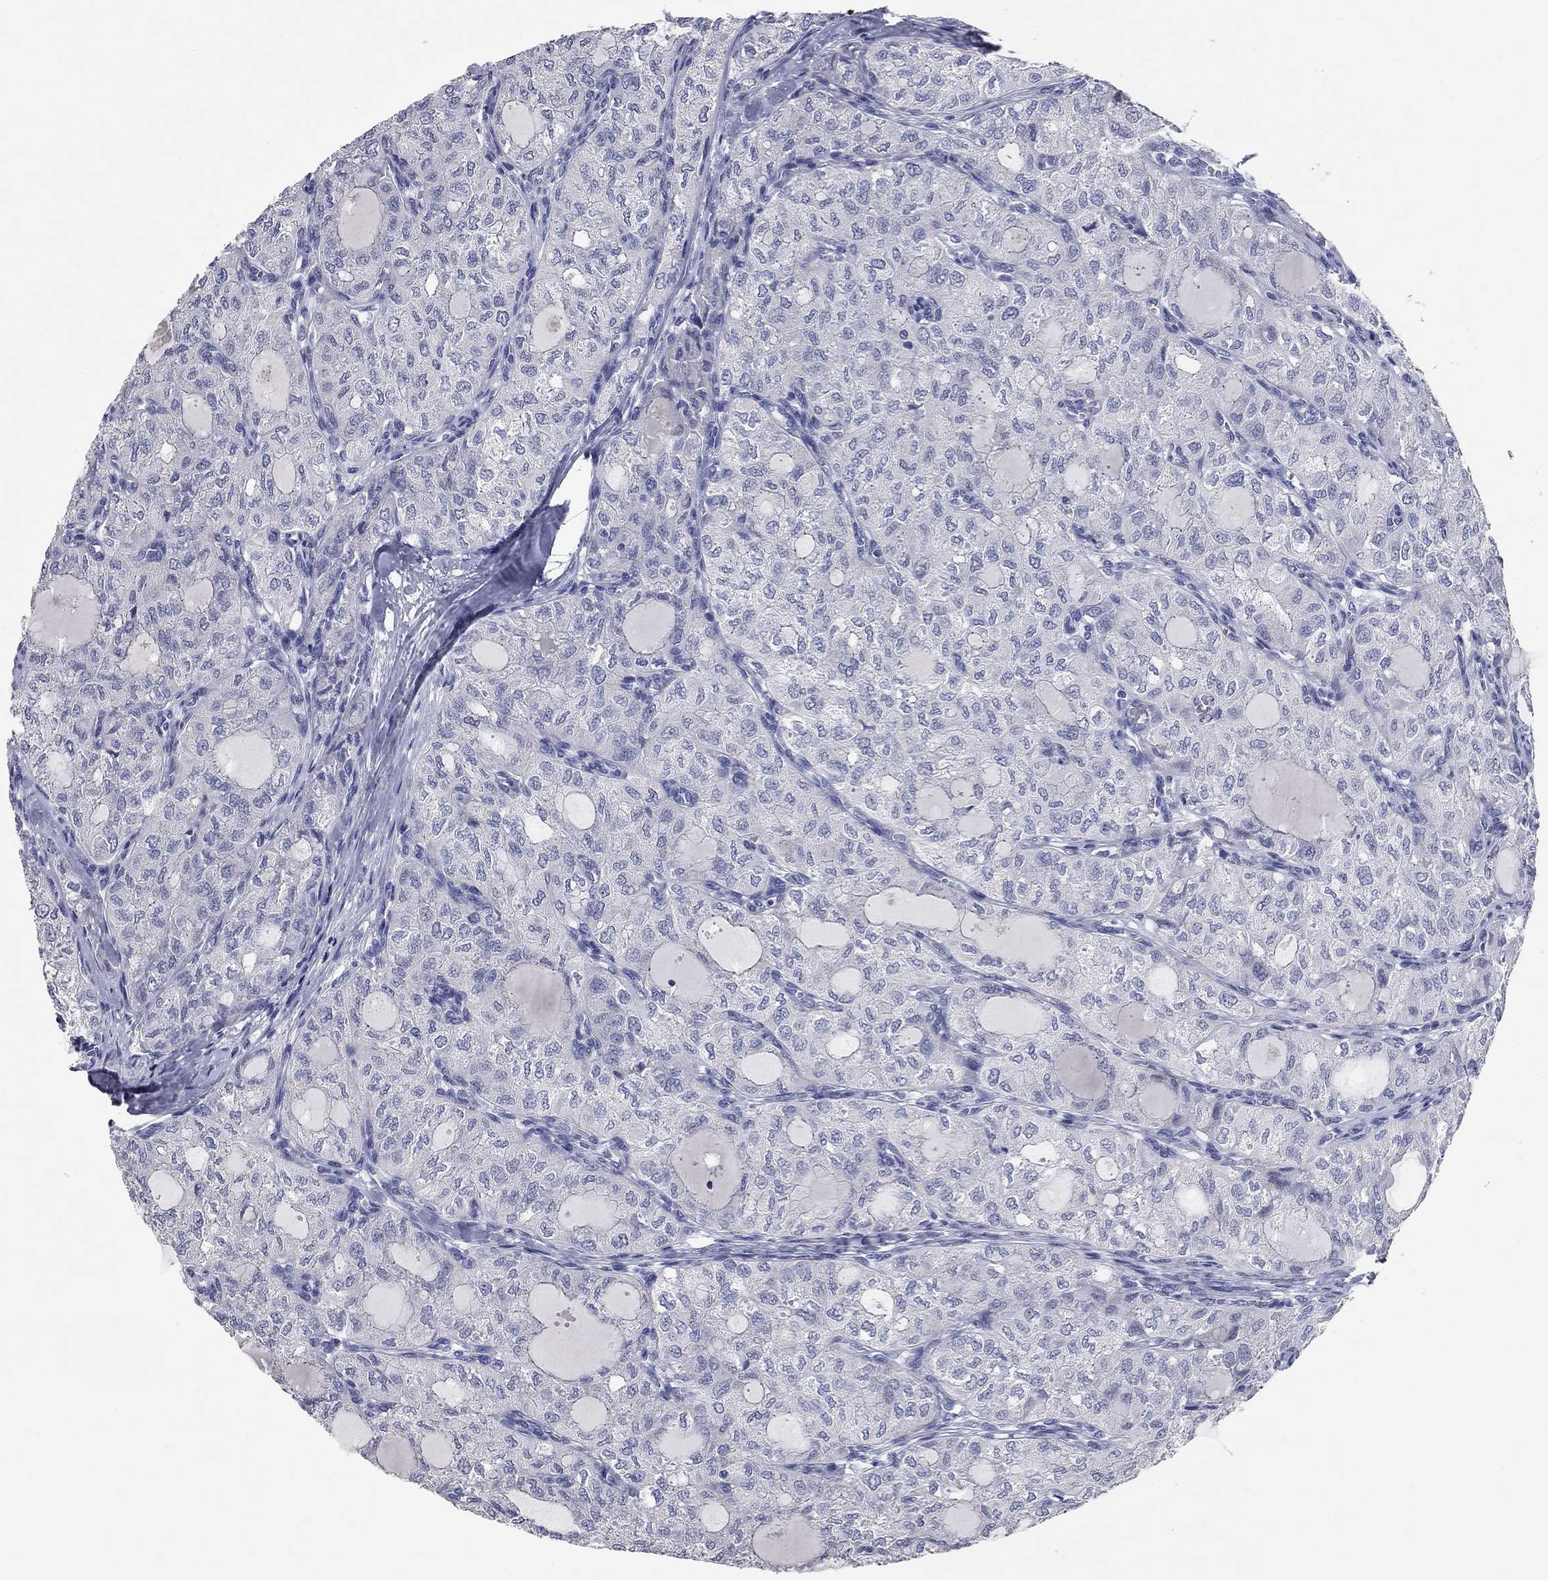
{"staining": {"intensity": "negative", "quantity": "none", "location": "none"}, "tissue": "thyroid cancer", "cell_type": "Tumor cells", "image_type": "cancer", "snomed": [{"axis": "morphology", "description": "Follicular adenoma carcinoma, NOS"}, {"axis": "topography", "description": "Thyroid gland"}], "caption": "The immunohistochemistry (IHC) image has no significant expression in tumor cells of follicular adenoma carcinoma (thyroid) tissue.", "gene": "SYT12", "patient": {"sex": "male", "age": 75}}